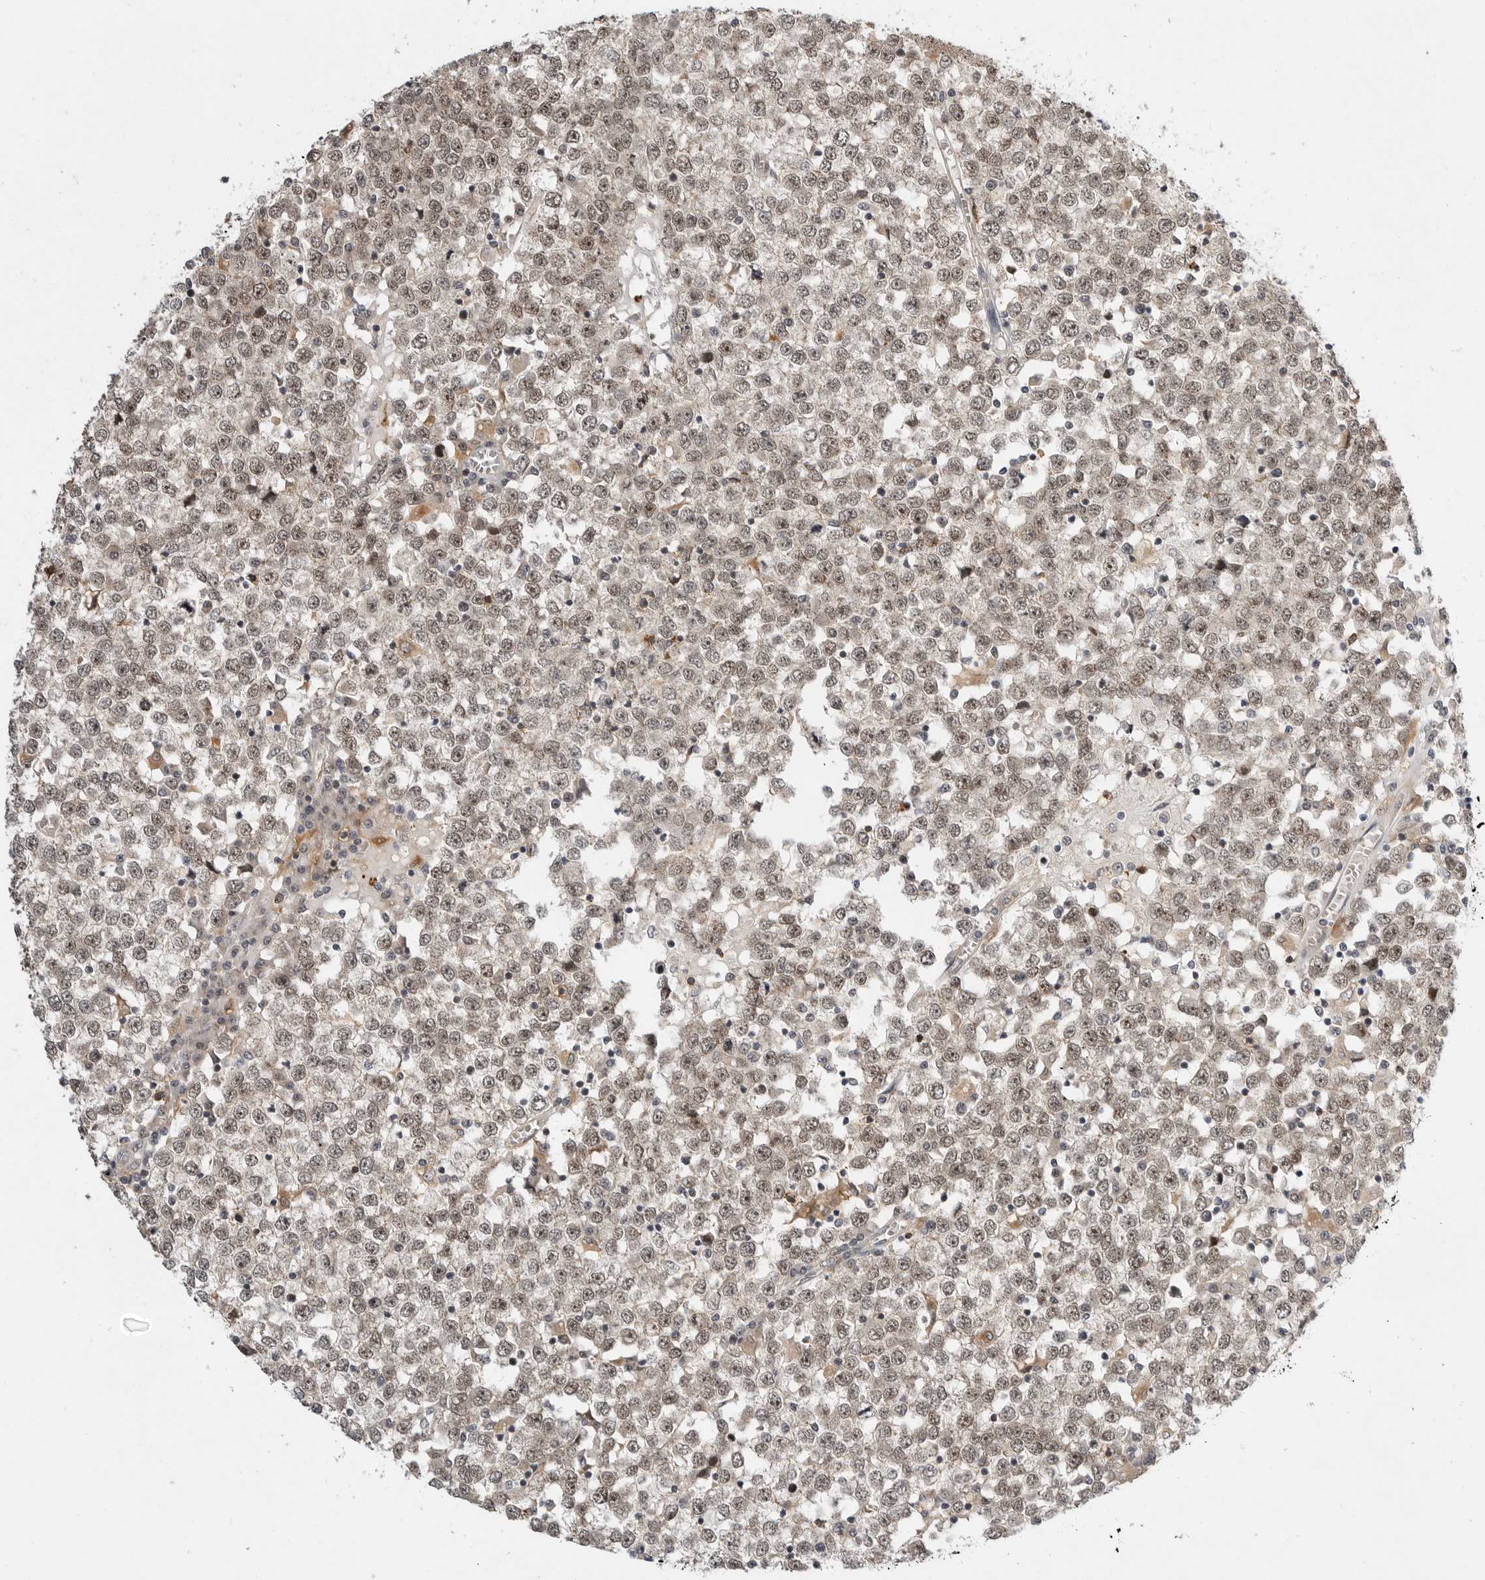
{"staining": {"intensity": "weak", "quantity": ">75%", "location": "nuclear"}, "tissue": "testis cancer", "cell_type": "Tumor cells", "image_type": "cancer", "snomed": [{"axis": "morphology", "description": "Seminoma, NOS"}, {"axis": "topography", "description": "Testis"}], "caption": "A brown stain highlights weak nuclear expression of a protein in human testis seminoma tumor cells.", "gene": "CSNK1G3", "patient": {"sex": "male", "age": 65}}